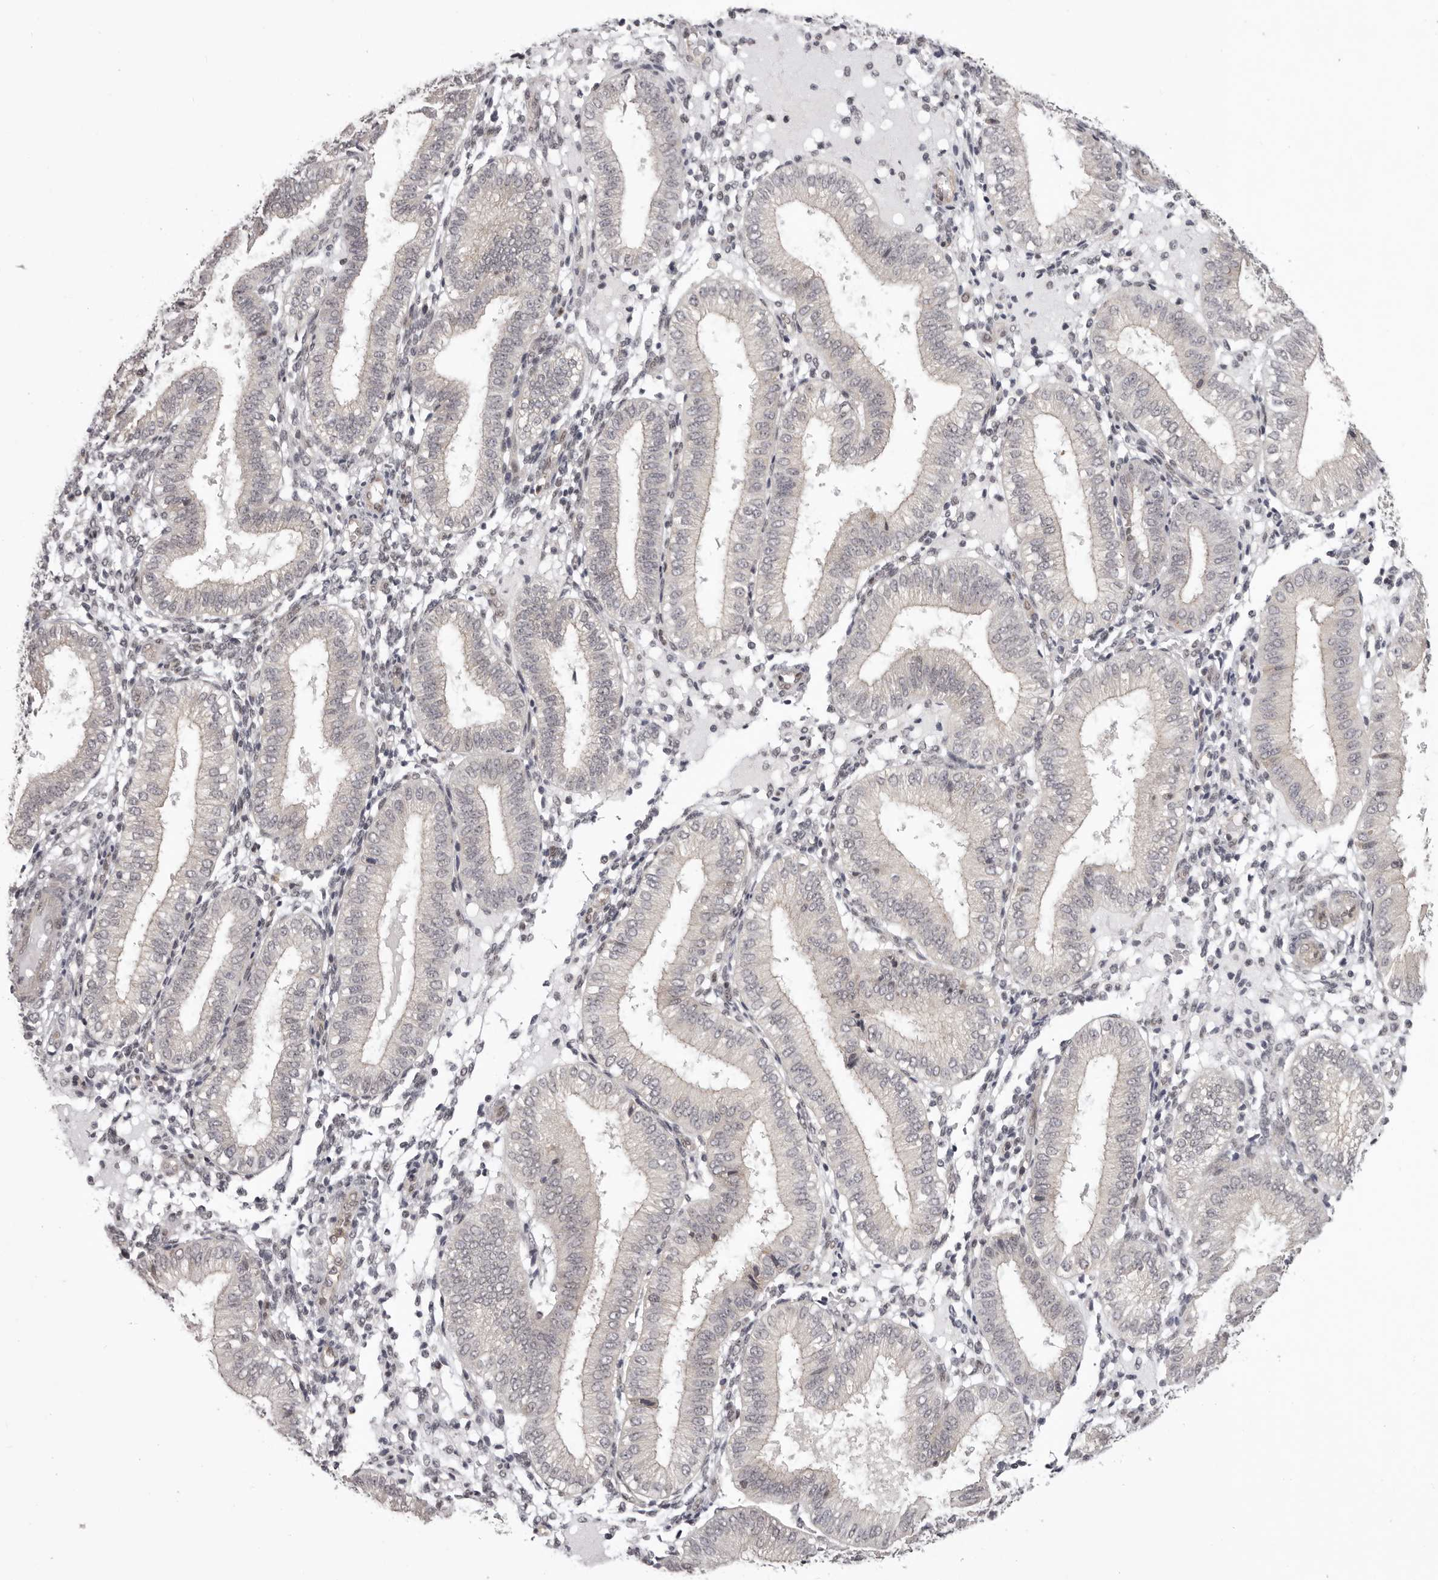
{"staining": {"intensity": "negative", "quantity": "none", "location": "none"}, "tissue": "endometrium", "cell_type": "Cells in endometrial stroma", "image_type": "normal", "snomed": [{"axis": "morphology", "description": "Normal tissue, NOS"}, {"axis": "topography", "description": "Endometrium"}], "caption": "Immunohistochemistry (IHC) photomicrograph of benign human endometrium stained for a protein (brown), which demonstrates no expression in cells in endometrial stroma.", "gene": "RNF2", "patient": {"sex": "female", "age": 39}}